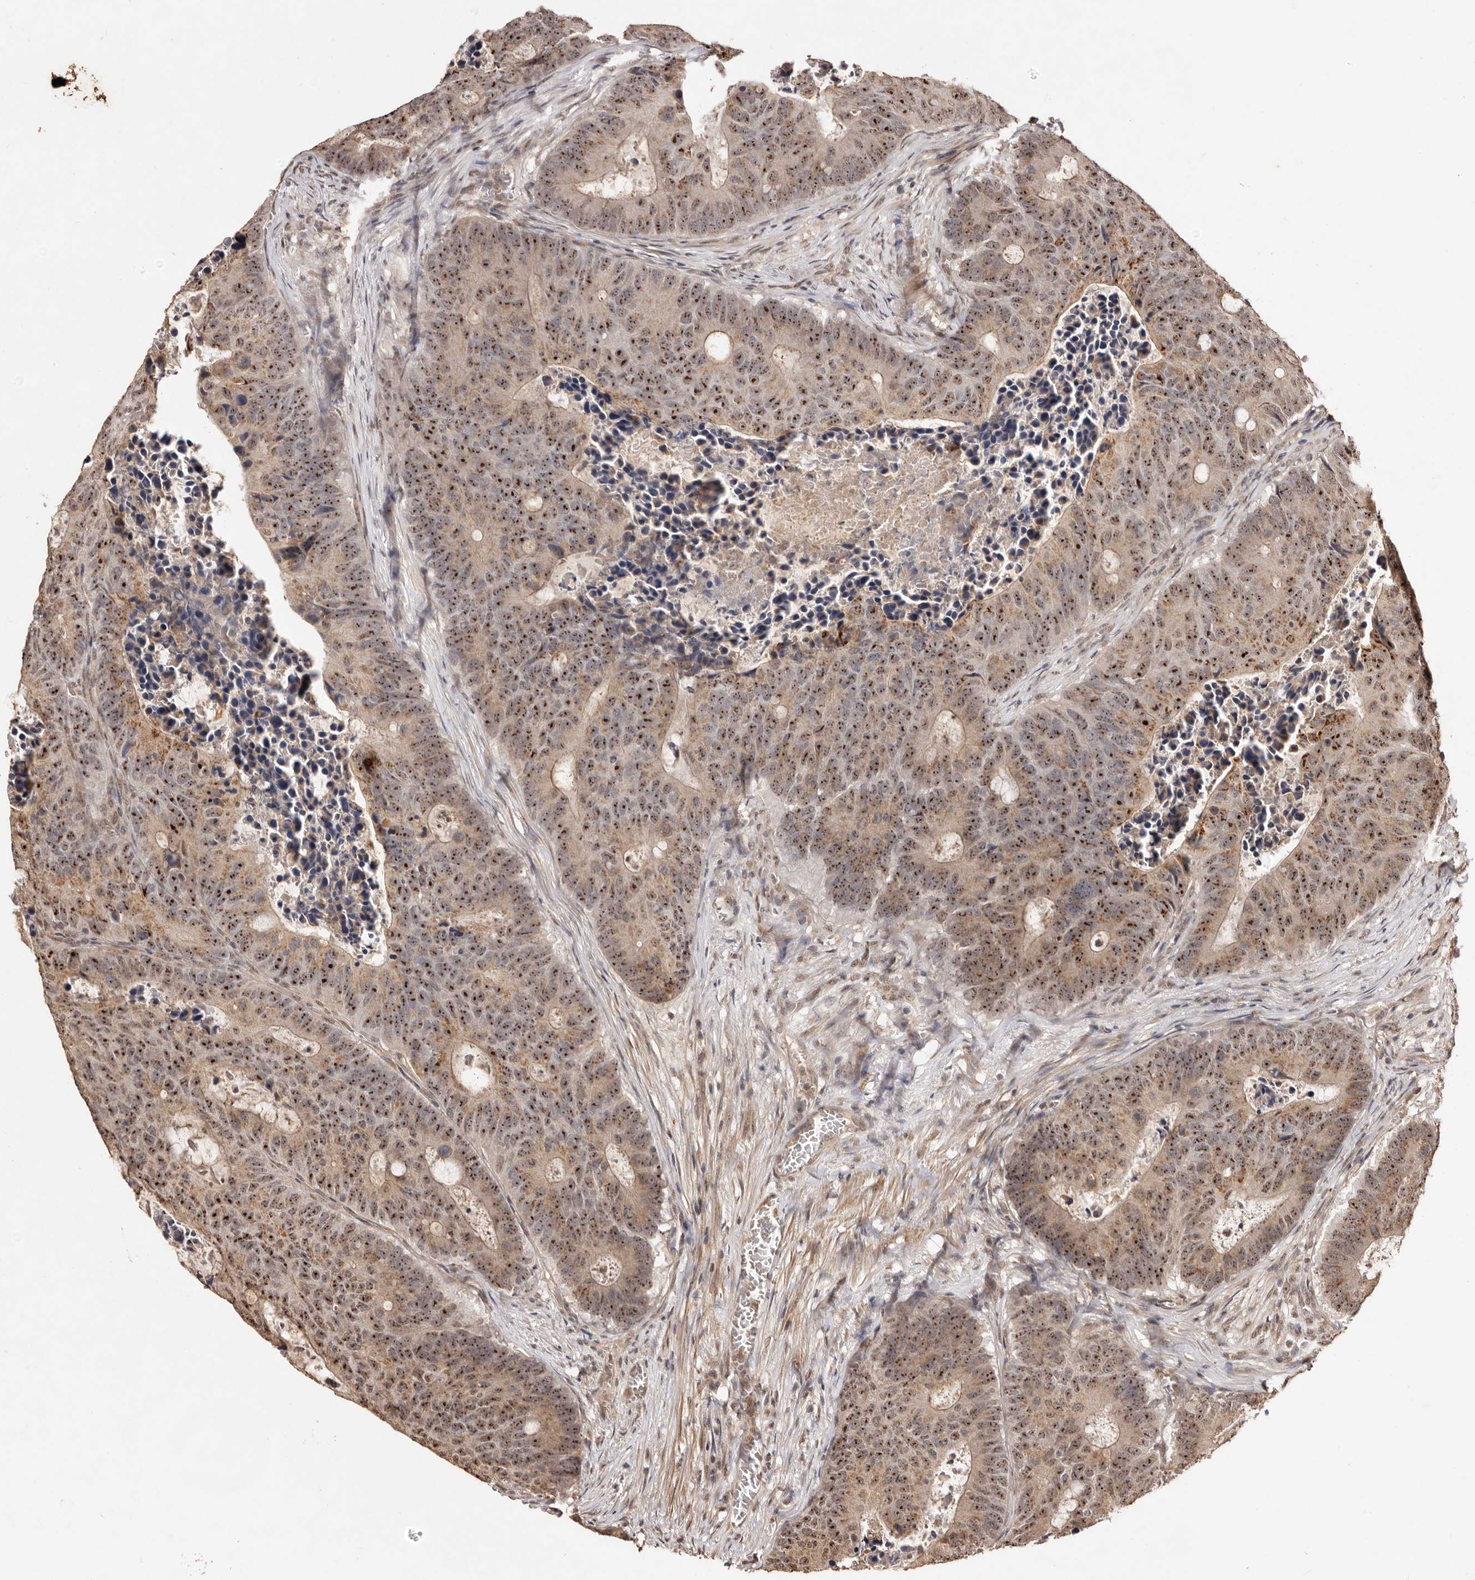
{"staining": {"intensity": "strong", "quantity": ">75%", "location": "cytoplasmic/membranous,nuclear"}, "tissue": "colorectal cancer", "cell_type": "Tumor cells", "image_type": "cancer", "snomed": [{"axis": "morphology", "description": "Adenocarcinoma, NOS"}, {"axis": "topography", "description": "Colon"}], "caption": "Immunohistochemistry (IHC) of colorectal adenocarcinoma displays high levels of strong cytoplasmic/membranous and nuclear staining in about >75% of tumor cells. (DAB IHC, brown staining for protein, blue staining for nuclei).", "gene": "NOTCH1", "patient": {"sex": "male", "age": 87}}